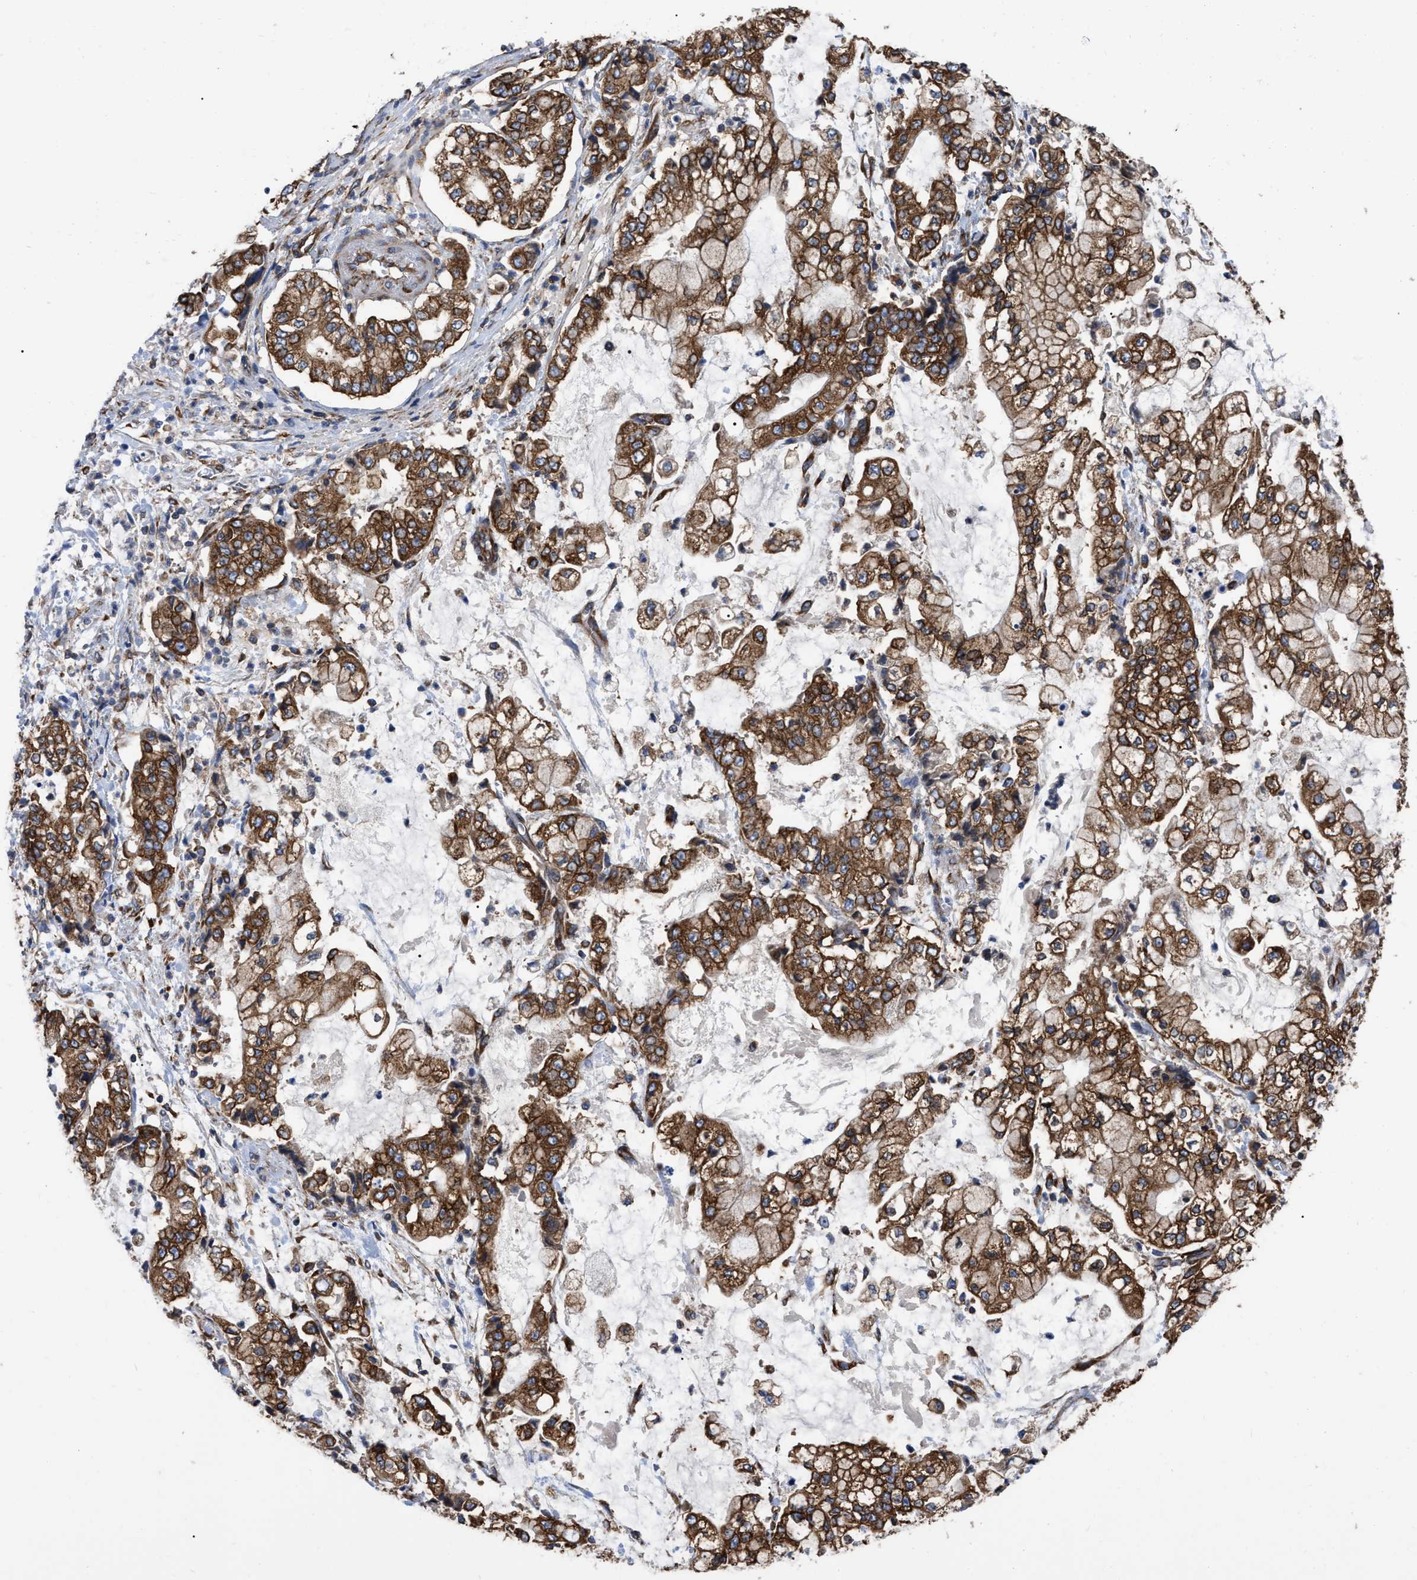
{"staining": {"intensity": "strong", "quantity": ">75%", "location": "cytoplasmic/membranous"}, "tissue": "stomach cancer", "cell_type": "Tumor cells", "image_type": "cancer", "snomed": [{"axis": "morphology", "description": "Adenocarcinoma, NOS"}, {"axis": "topography", "description": "Stomach"}], "caption": "The photomicrograph shows staining of stomach adenocarcinoma, revealing strong cytoplasmic/membranous protein positivity (brown color) within tumor cells. (brown staining indicates protein expression, while blue staining denotes nuclei).", "gene": "FAM120A", "patient": {"sex": "male", "age": 76}}